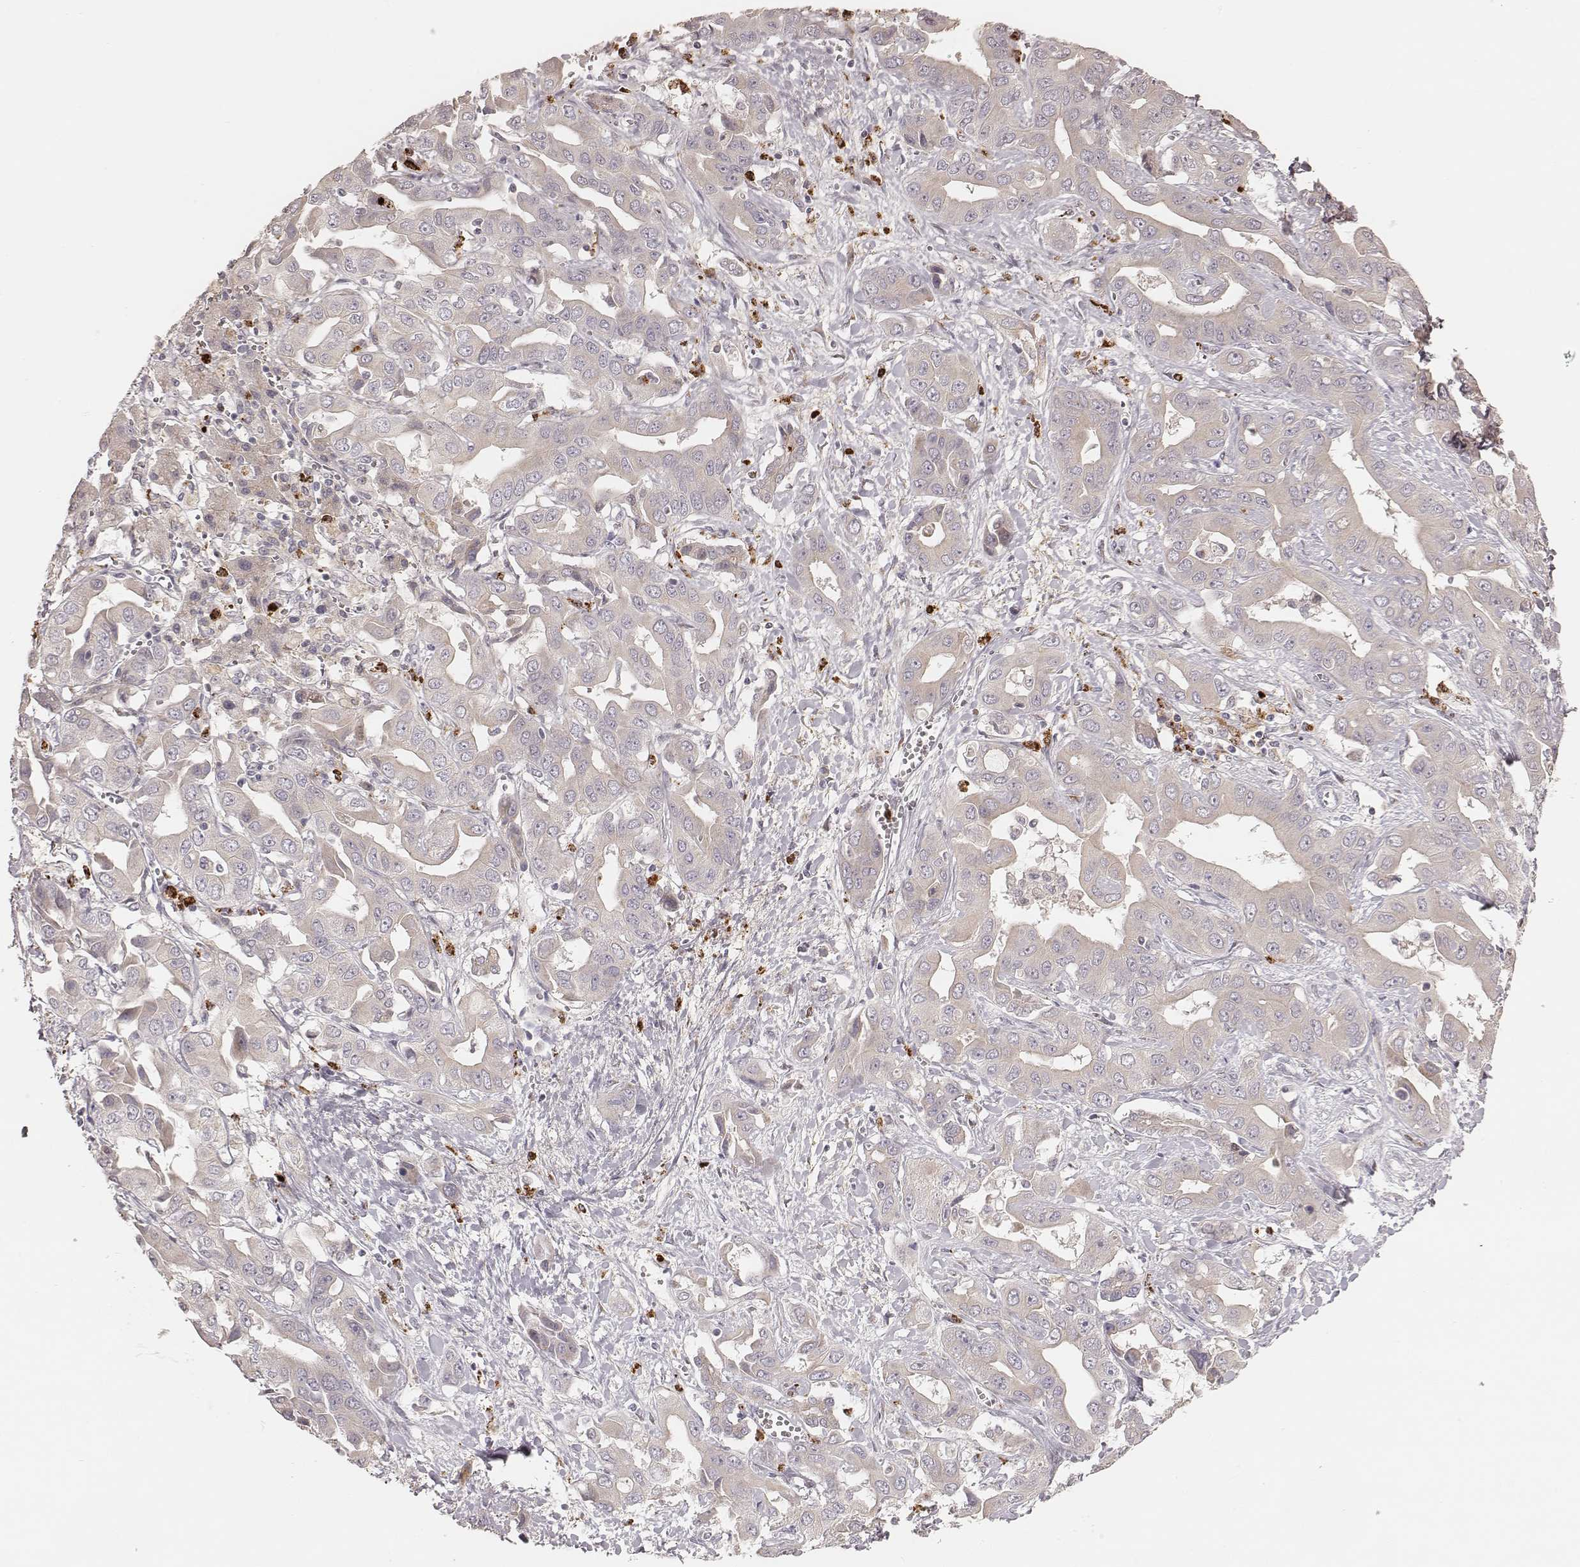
{"staining": {"intensity": "weak", "quantity": ">75%", "location": "cytoplasmic/membranous"}, "tissue": "liver cancer", "cell_type": "Tumor cells", "image_type": "cancer", "snomed": [{"axis": "morphology", "description": "Cholangiocarcinoma"}, {"axis": "topography", "description": "Liver"}], "caption": "Cholangiocarcinoma (liver) was stained to show a protein in brown. There is low levels of weak cytoplasmic/membranous expression in about >75% of tumor cells.", "gene": "ABCA7", "patient": {"sex": "female", "age": 52}}